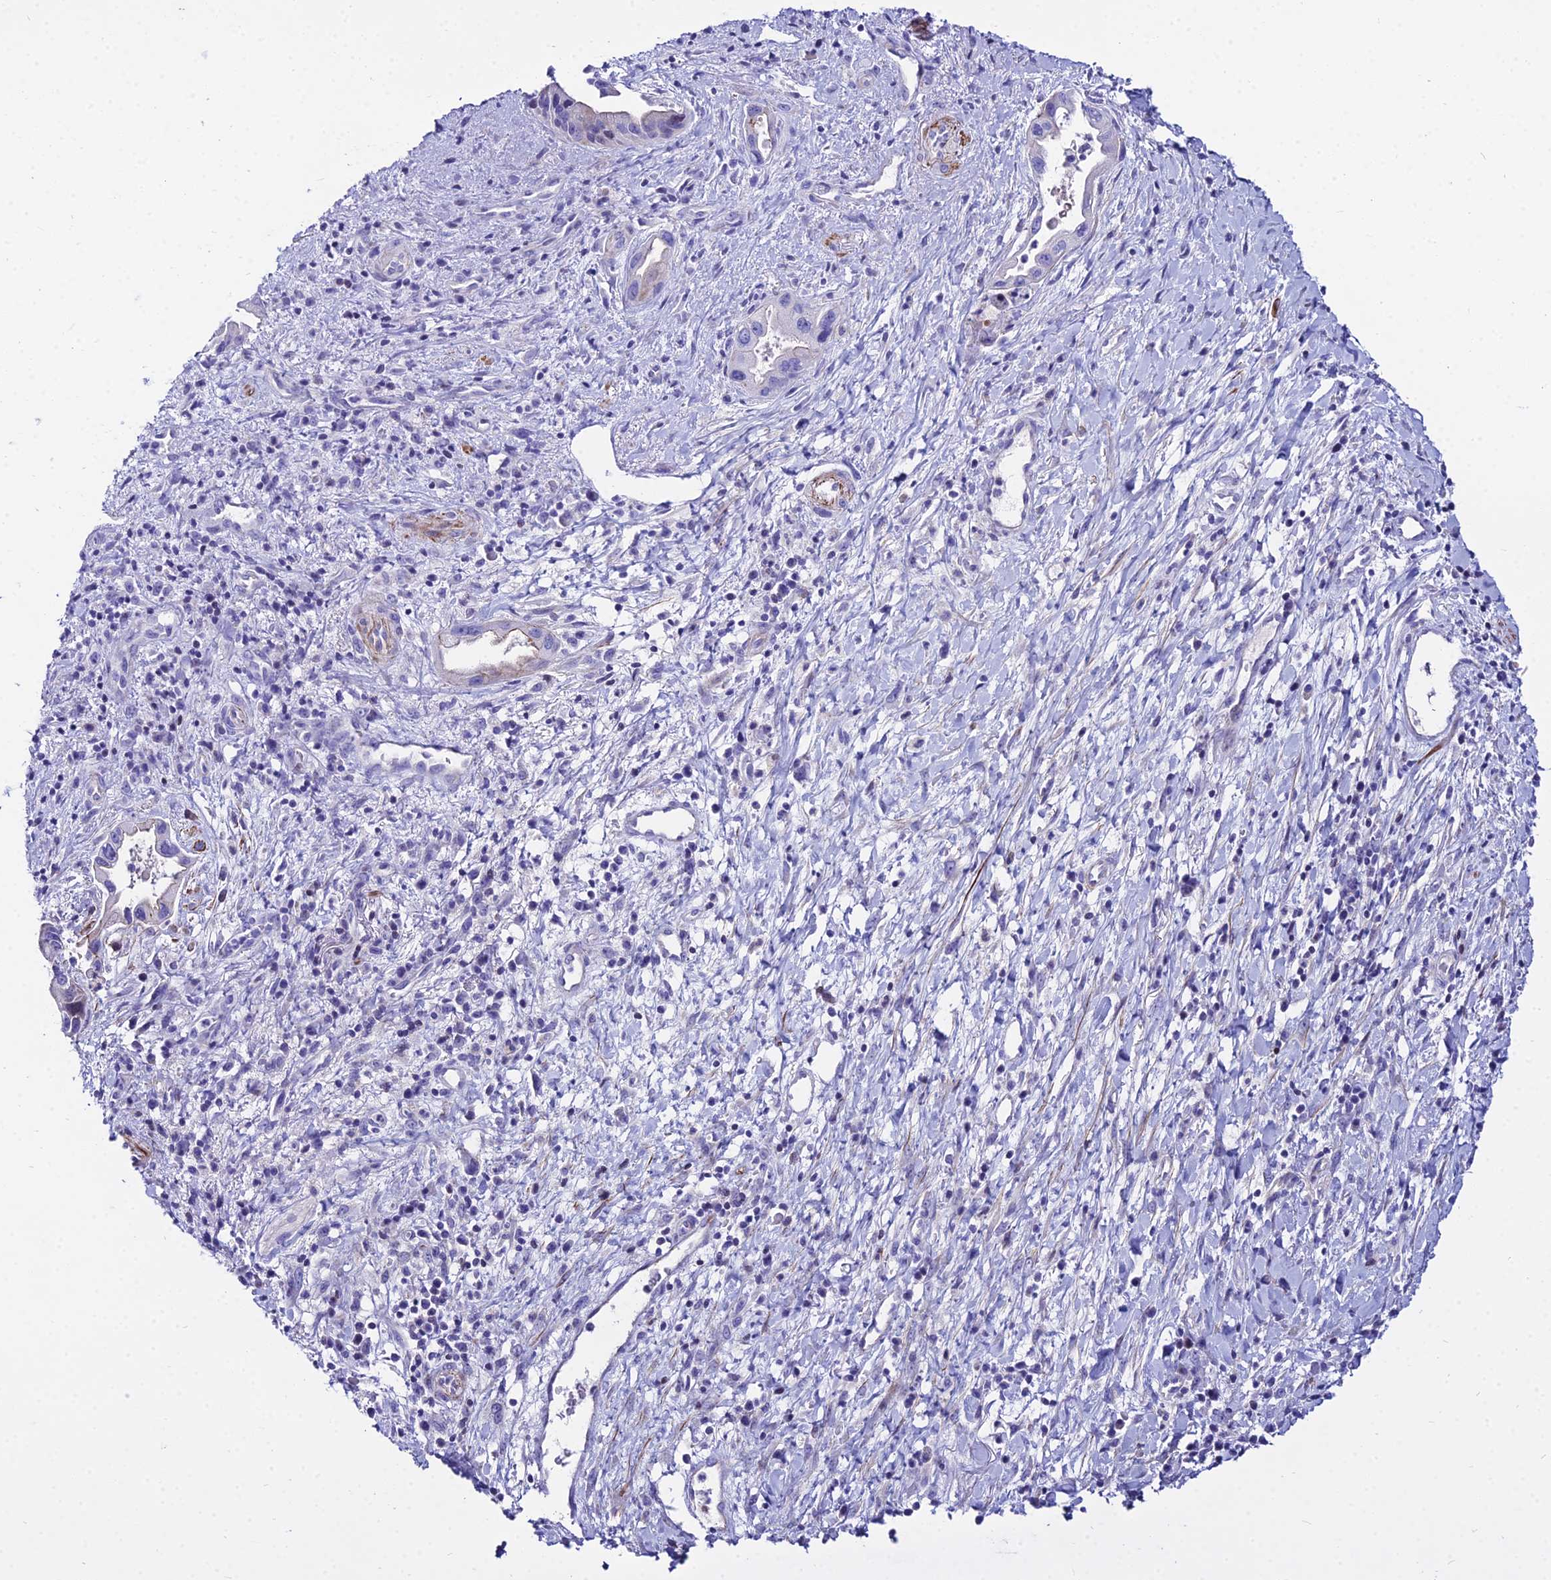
{"staining": {"intensity": "weak", "quantity": "<25%", "location": "cytoplasmic/membranous,nuclear"}, "tissue": "pancreatic cancer", "cell_type": "Tumor cells", "image_type": "cancer", "snomed": [{"axis": "morphology", "description": "Adenocarcinoma, NOS"}, {"axis": "topography", "description": "Pancreas"}], "caption": "This is an immunohistochemistry (IHC) micrograph of pancreatic cancer. There is no staining in tumor cells.", "gene": "DLX1", "patient": {"sex": "female", "age": 77}}